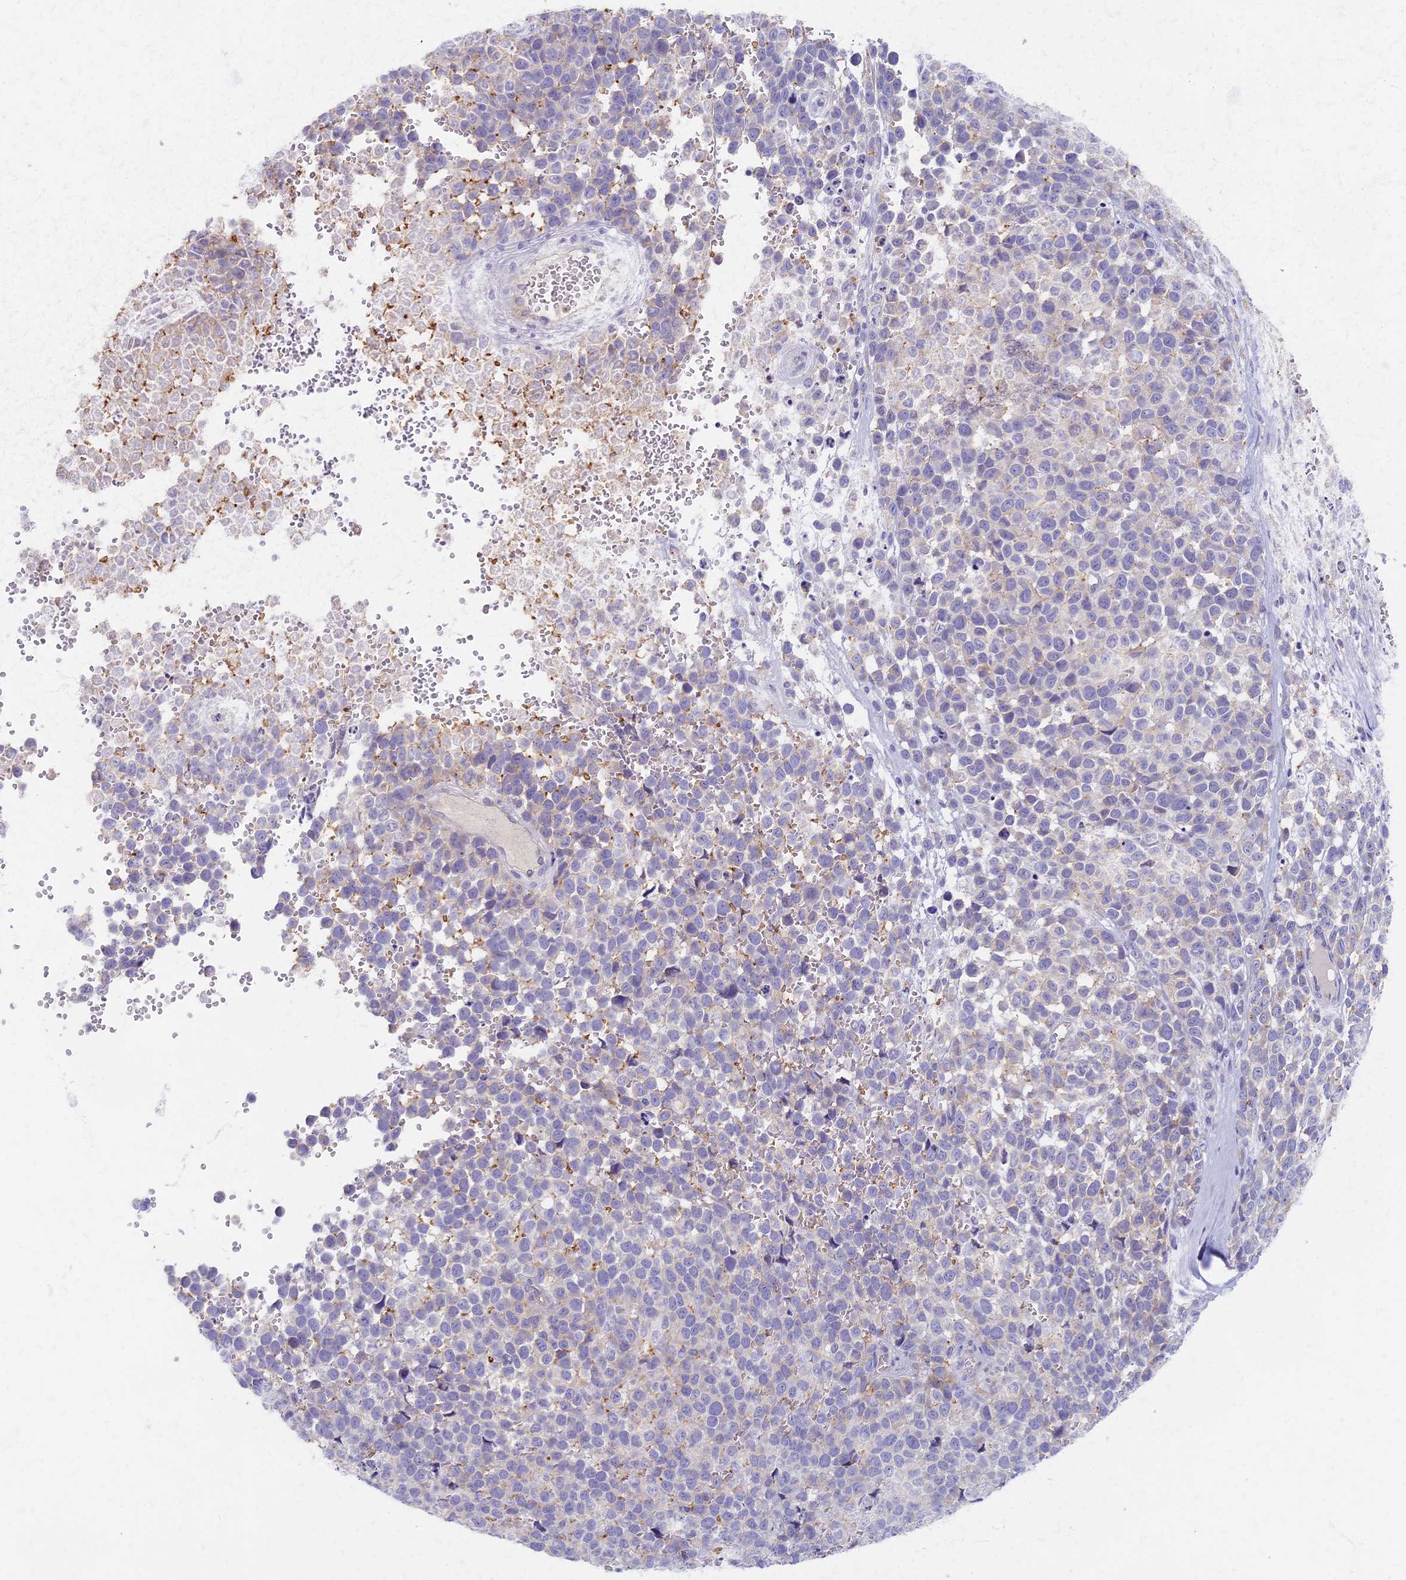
{"staining": {"intensity": "negative", "quantity": "none", "location": "none"}, "tissue": "melanoma", "cell_type": "Tumor cells", "image_type": "cancer", "snomed": [{"axis": "morphology", "description": "Malignant melanoma, NOS"}, {"axis": "topography", "description": "Nose, NOS"}], "caption": "Immunohistochemical staining of human melanoma exhibits no significant expression in tumor cells.", "gene": "AP4E1", "patient": {"sex": "female", "age": 48}}